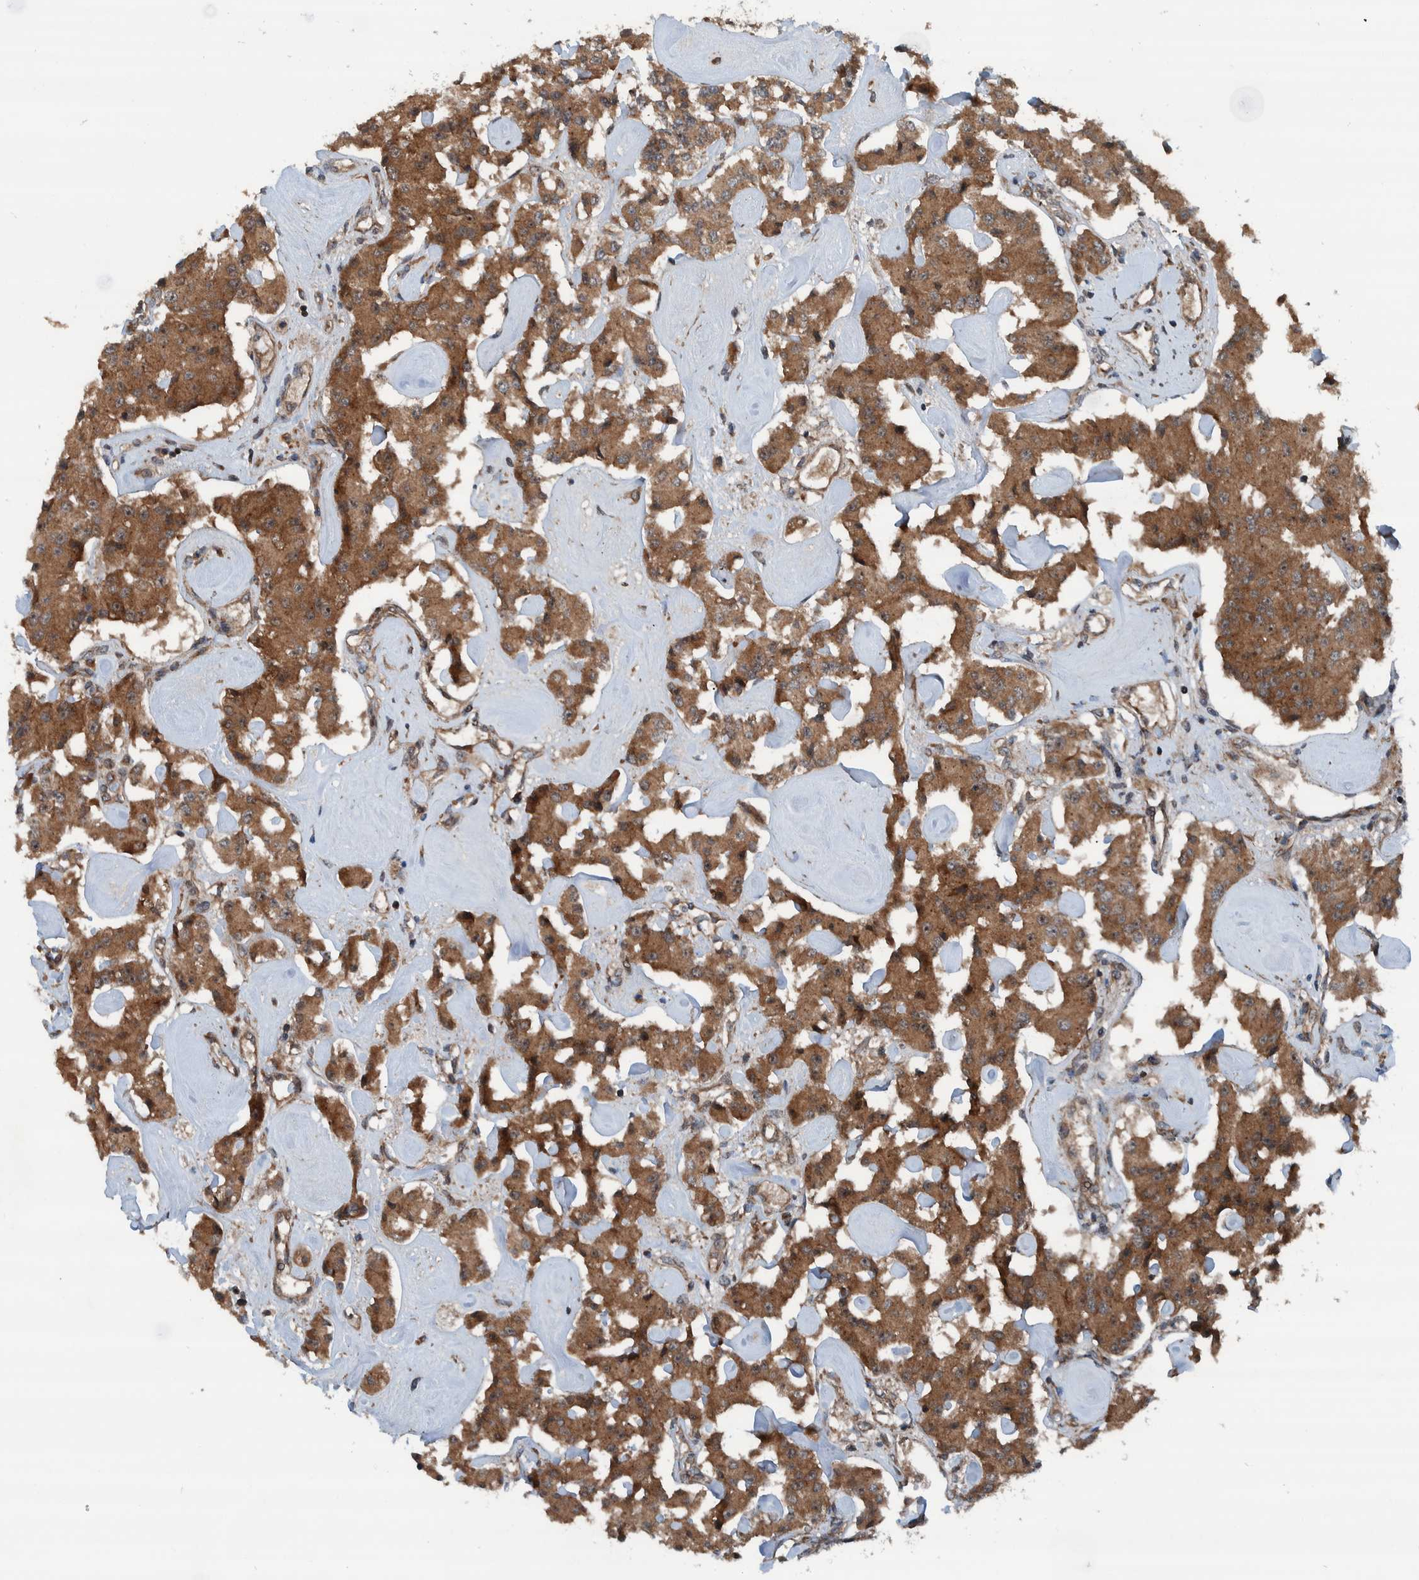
{"staining": {"intensity": "moderate", "quantity": ">75%", "location": "cytoplasmic/membranous"}, "tissue": "carcinoid", "cell_type": "Tumor cells", "image_type": "cancer", "snomed": [{"axis": "morphology", "description": "Carcinoid, malignant, NOS"}, {"axis": "topography", "description": "Pancreas"}], "caption": "An immunohistochemistry histopathology image of neoplastic tissue is shown. Protein staining in brown highlights moderate cytoplasmic/membranous positivity in malignant carcinoid within tumor cells.", "gene": "CUEDC1", "patient": {"sex": "male", "age": 41}}